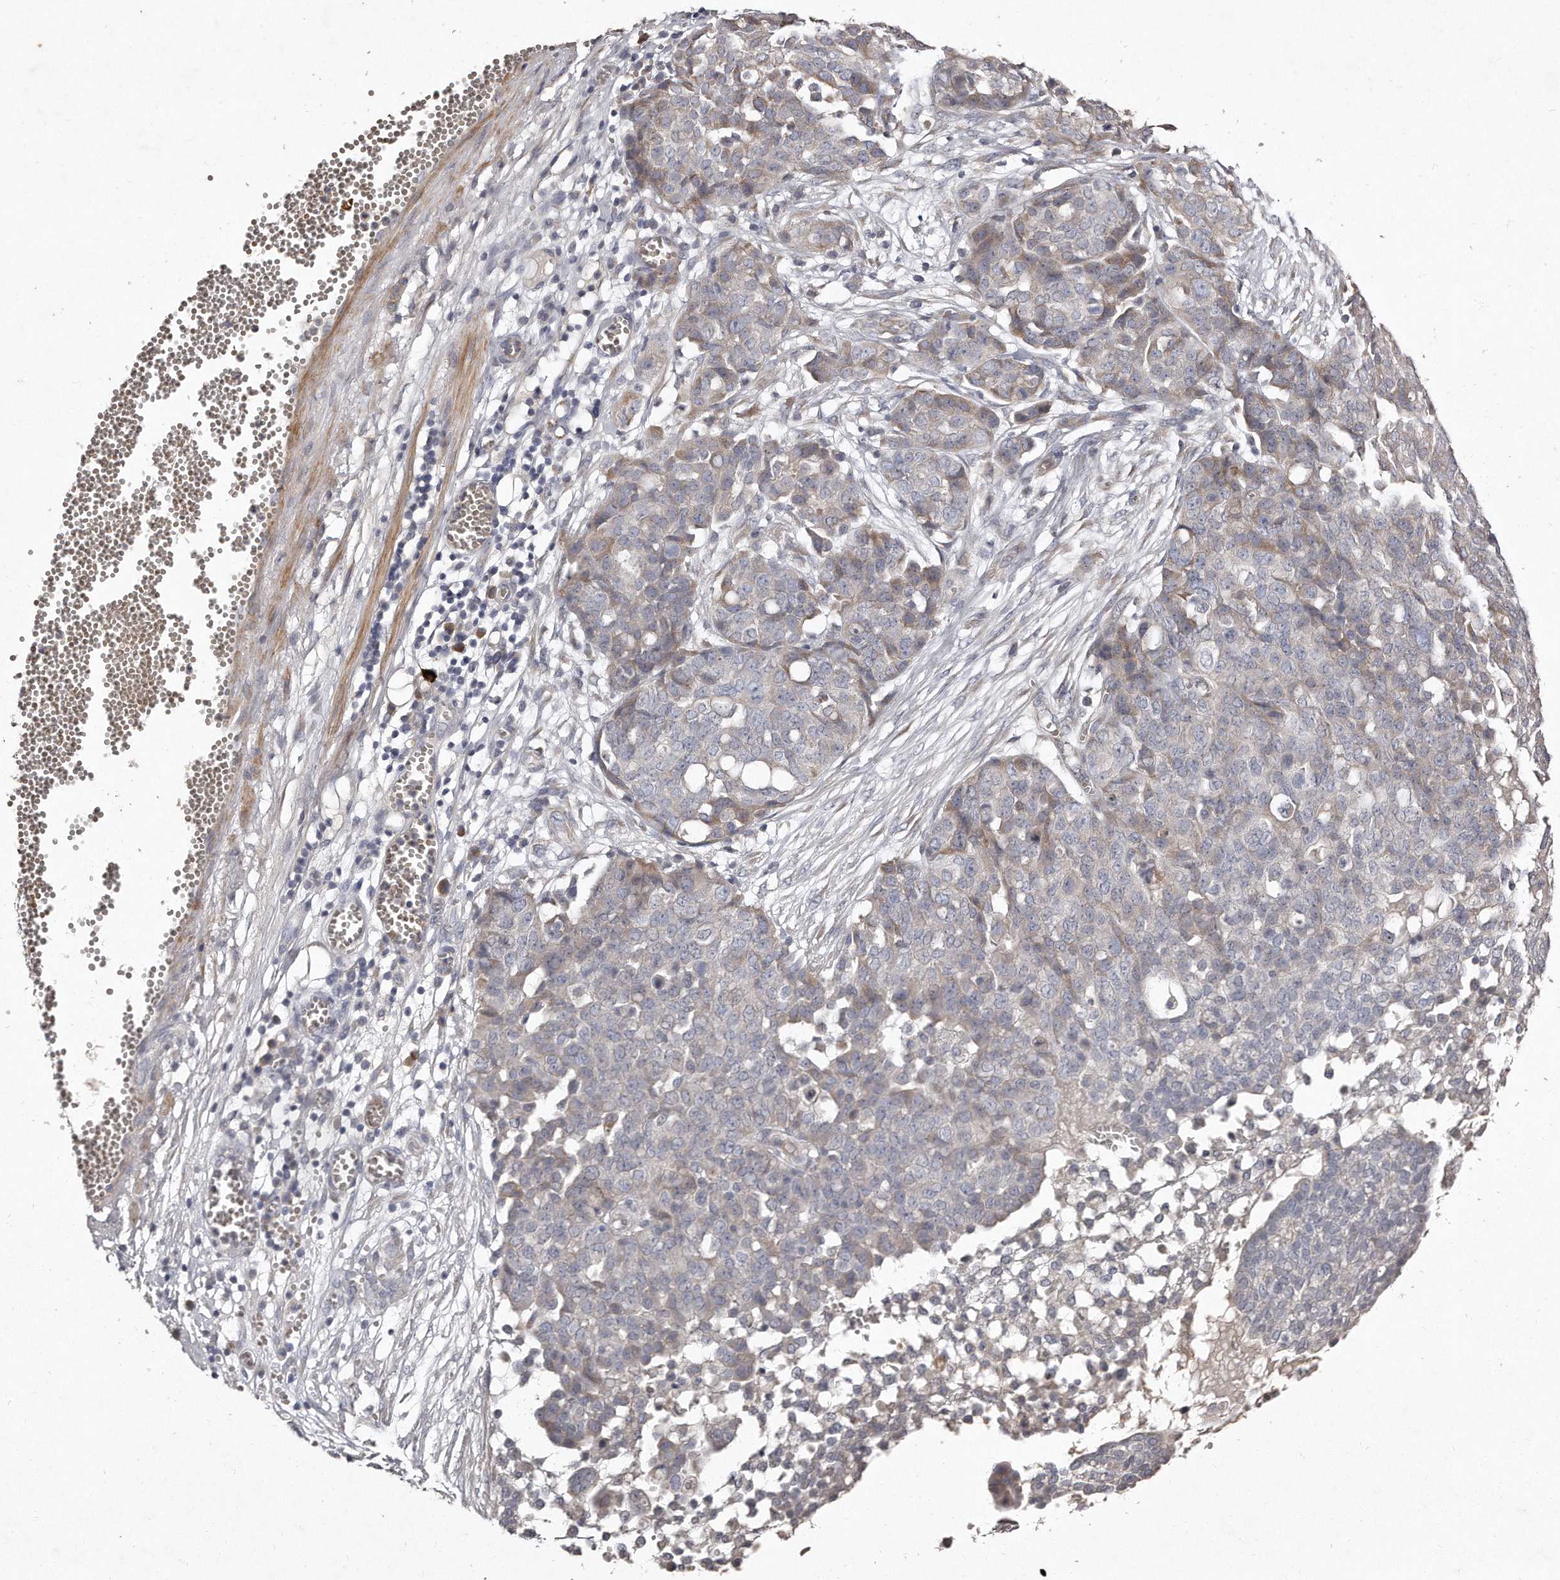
{"staining": {"intensity": "weak", "quantity": "<25%", "location": "cytoplasmic/membranous"}, "tissue": "ovarian cancer", "cell_type": "Tumor cells", "image_type": "cancer", "snomed": [{"axis": "morphology", "description": "Cystadenocarcinoma, serous, NOS"}, {"axis": "topography", "description": "Soft tissue"}, {"axis": "topography", "description": "Ovary"}], "caption": "IHC histopathology image of human serous cystadenocarcinoma (ovarian) stained for a protein (brown), which exhibits no staining in tumor cells.", "gene": "TECR", "patient": {"sex": "female", "age": 57}}